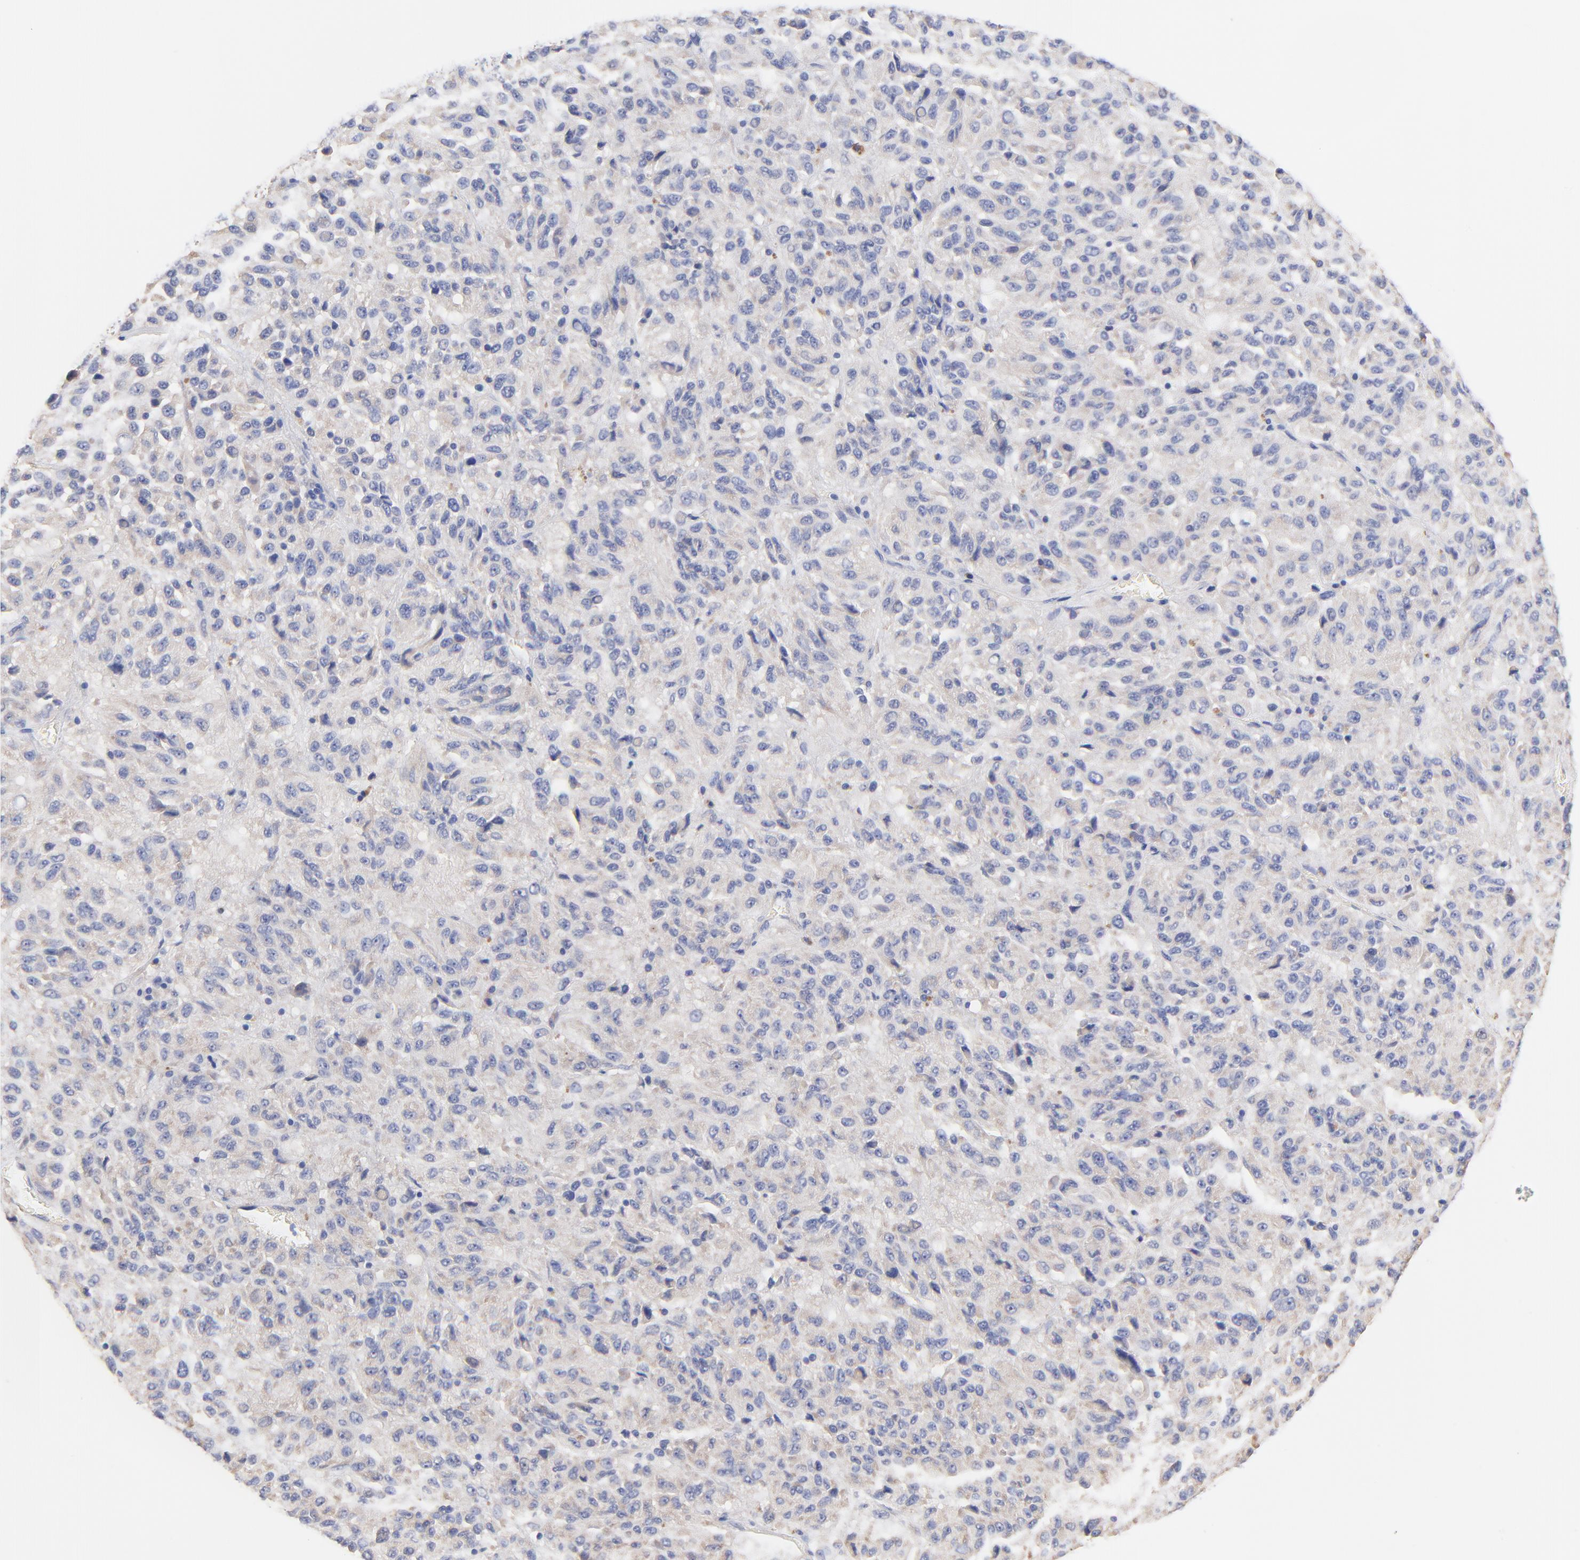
{"staining": {"intensity": "negative", "quantity": "none", "location": "none"}, "tissue": "melanoma", "cell_type": "Tumor cells", "image_type": "cancer", "snomed": [{"axis": "morphology", "description": "Malignant melanoma, Metastatic site"}, {"axis": "topography", "description": "Lung"}], "caption": "High magnification brightfield microscopy of melanoma stained with DAB (3,3'-diaminobenzidine) (brown) and counterstained with hematoxylin (blue): tumor cells show no significant positivity.", "gene": "TNFRSF13C", "patient": {"sex": "male", "age": 64}}